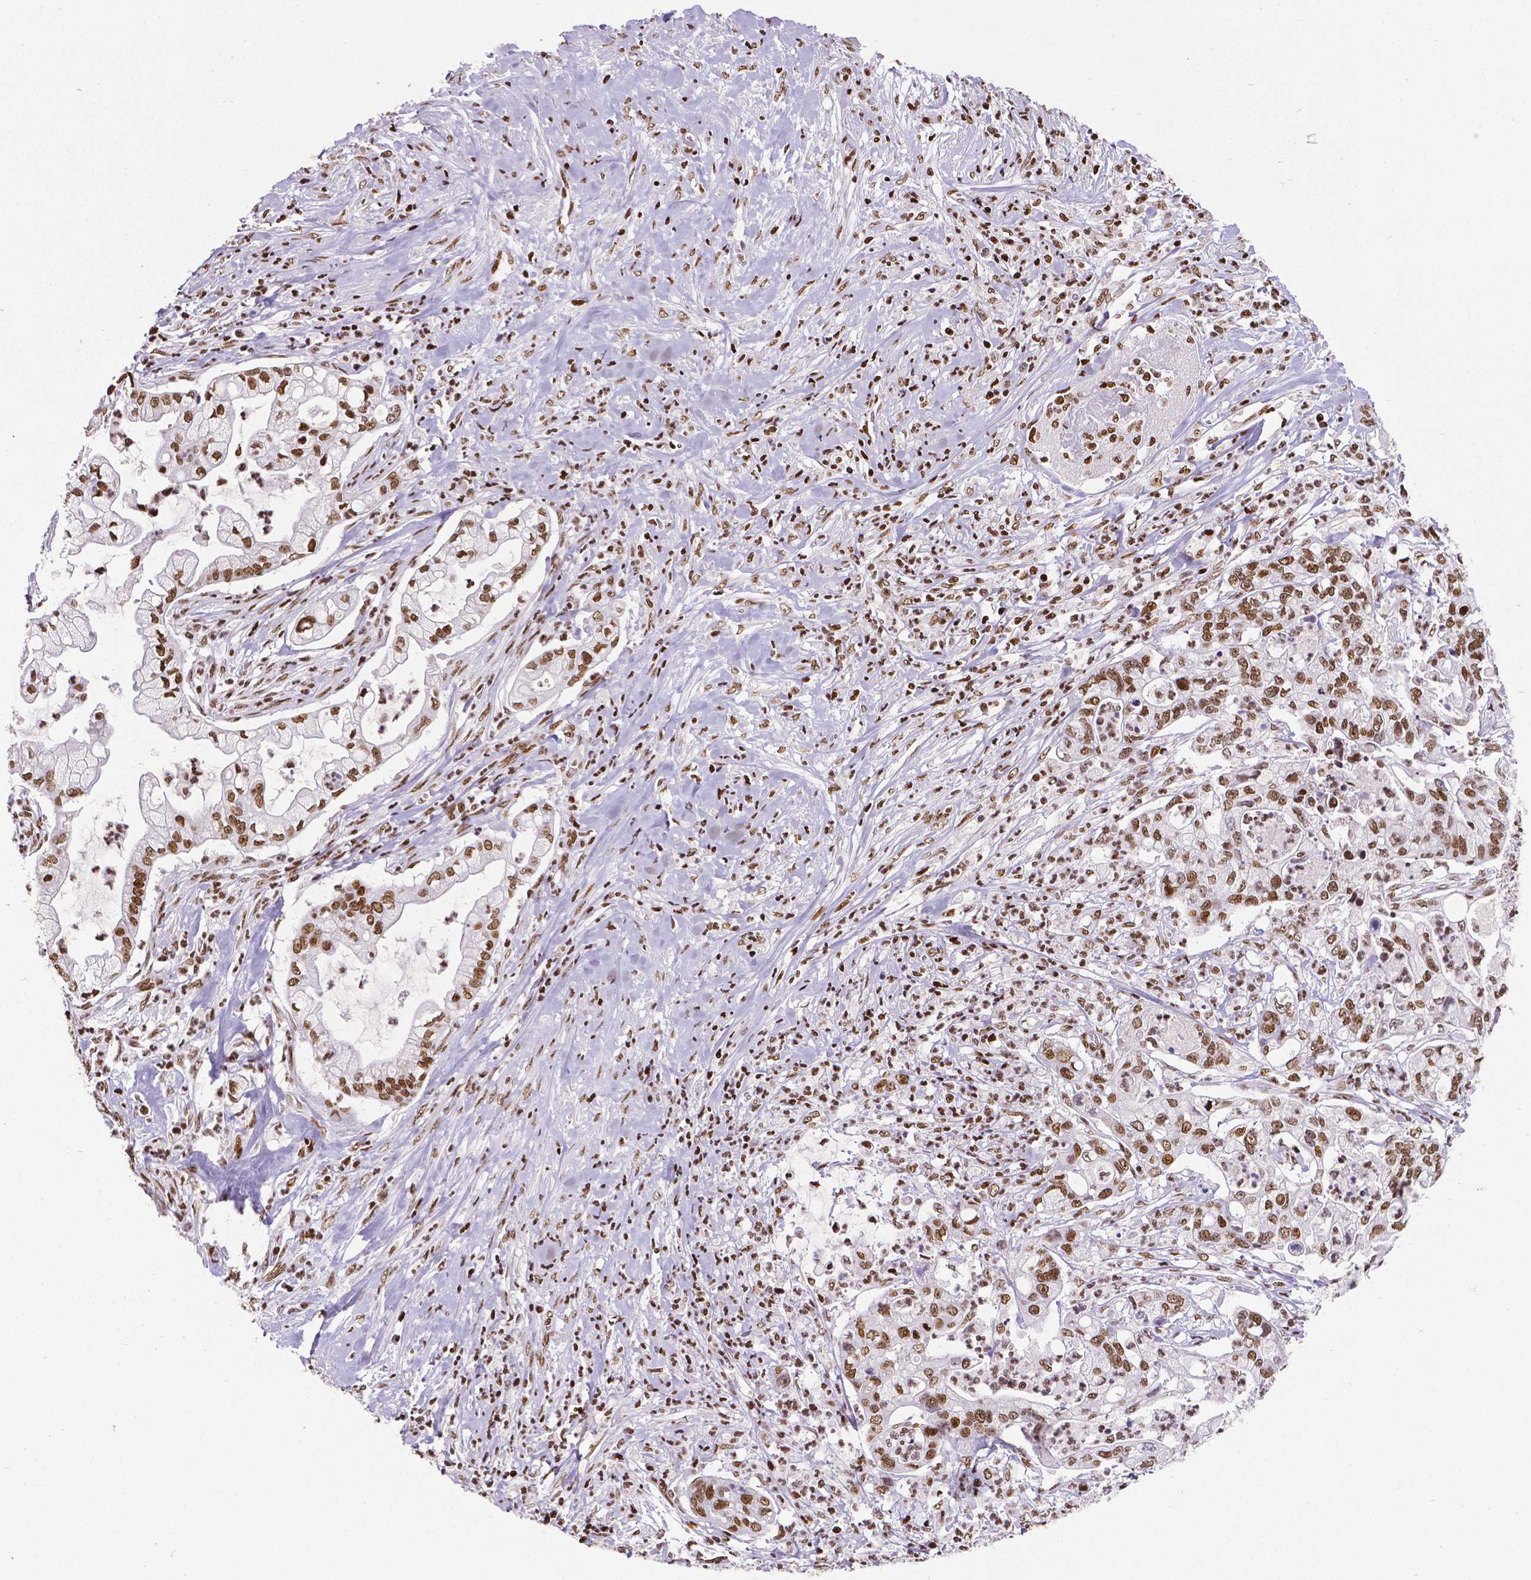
{"staining": {"intensity": "strong", "quantity": ">75%", "location": "nuclear"}, "tissue": "pancreatic cancer", "cell_type": "Tumor cells", "image_type": "cancer", "snomed": [{"axis": "morphology", "description": "Adenocarcinoma, NOS"}, {"axis": "topography", "description": "Pancreas"}], "caption": "Adenocarcinoma (pancreatic) tissue reveals strong nuclear expression in approximately >75% of tumor cells", "gene": "CTCF", "patient": {"sex": "female", "age": 69}}